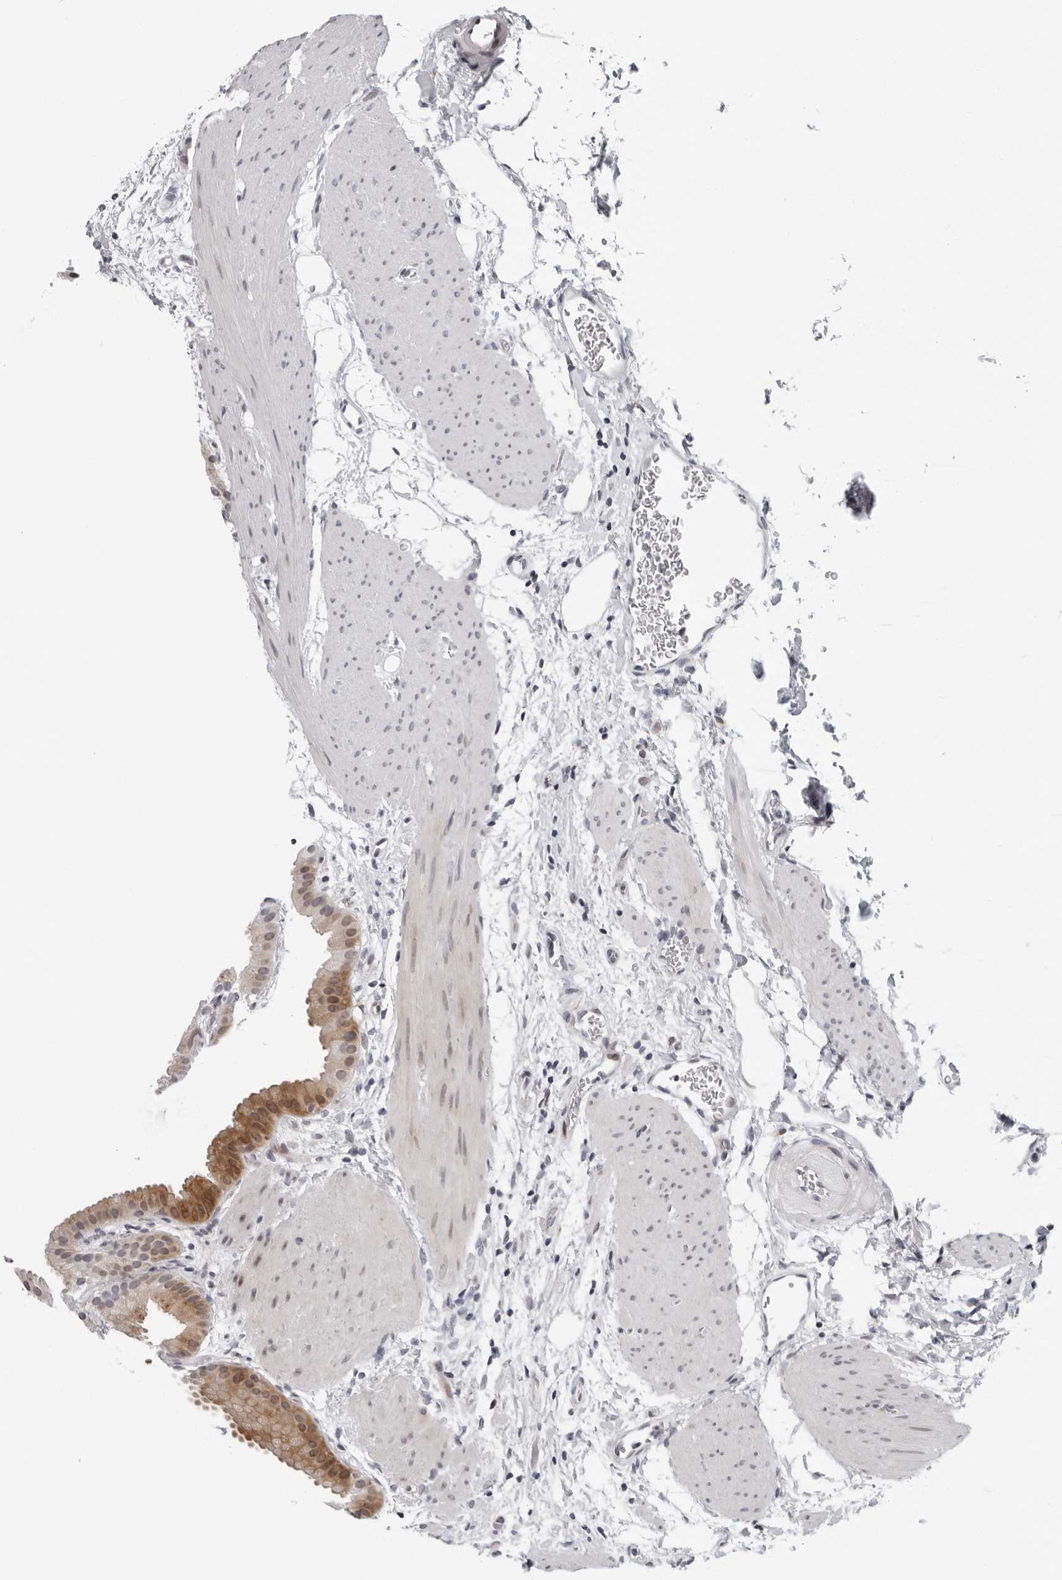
{"staining": {"intensity": "moderate", "quantity": ">75%", "location": "cytoplasmic/membranous"}, "tissue": "gallbladder", "cell_type": "Glandular cells", "image_type": "normal", "snomed": [{"axis": "morphology", "description": "Normal tissue, NOS"}, {"axis": "topography", "description": "Gallbladder"}], "caption": "This histopathology image demonstrates immunohistochemistry (IHC) staining of unremarkable human gallbladder, with medium moderate cytoplasmic/membranous expression in approximately >75% of glandular cells.", "gene": "PIP4K2C", "patient": {"sex": "female", "age": 64}}